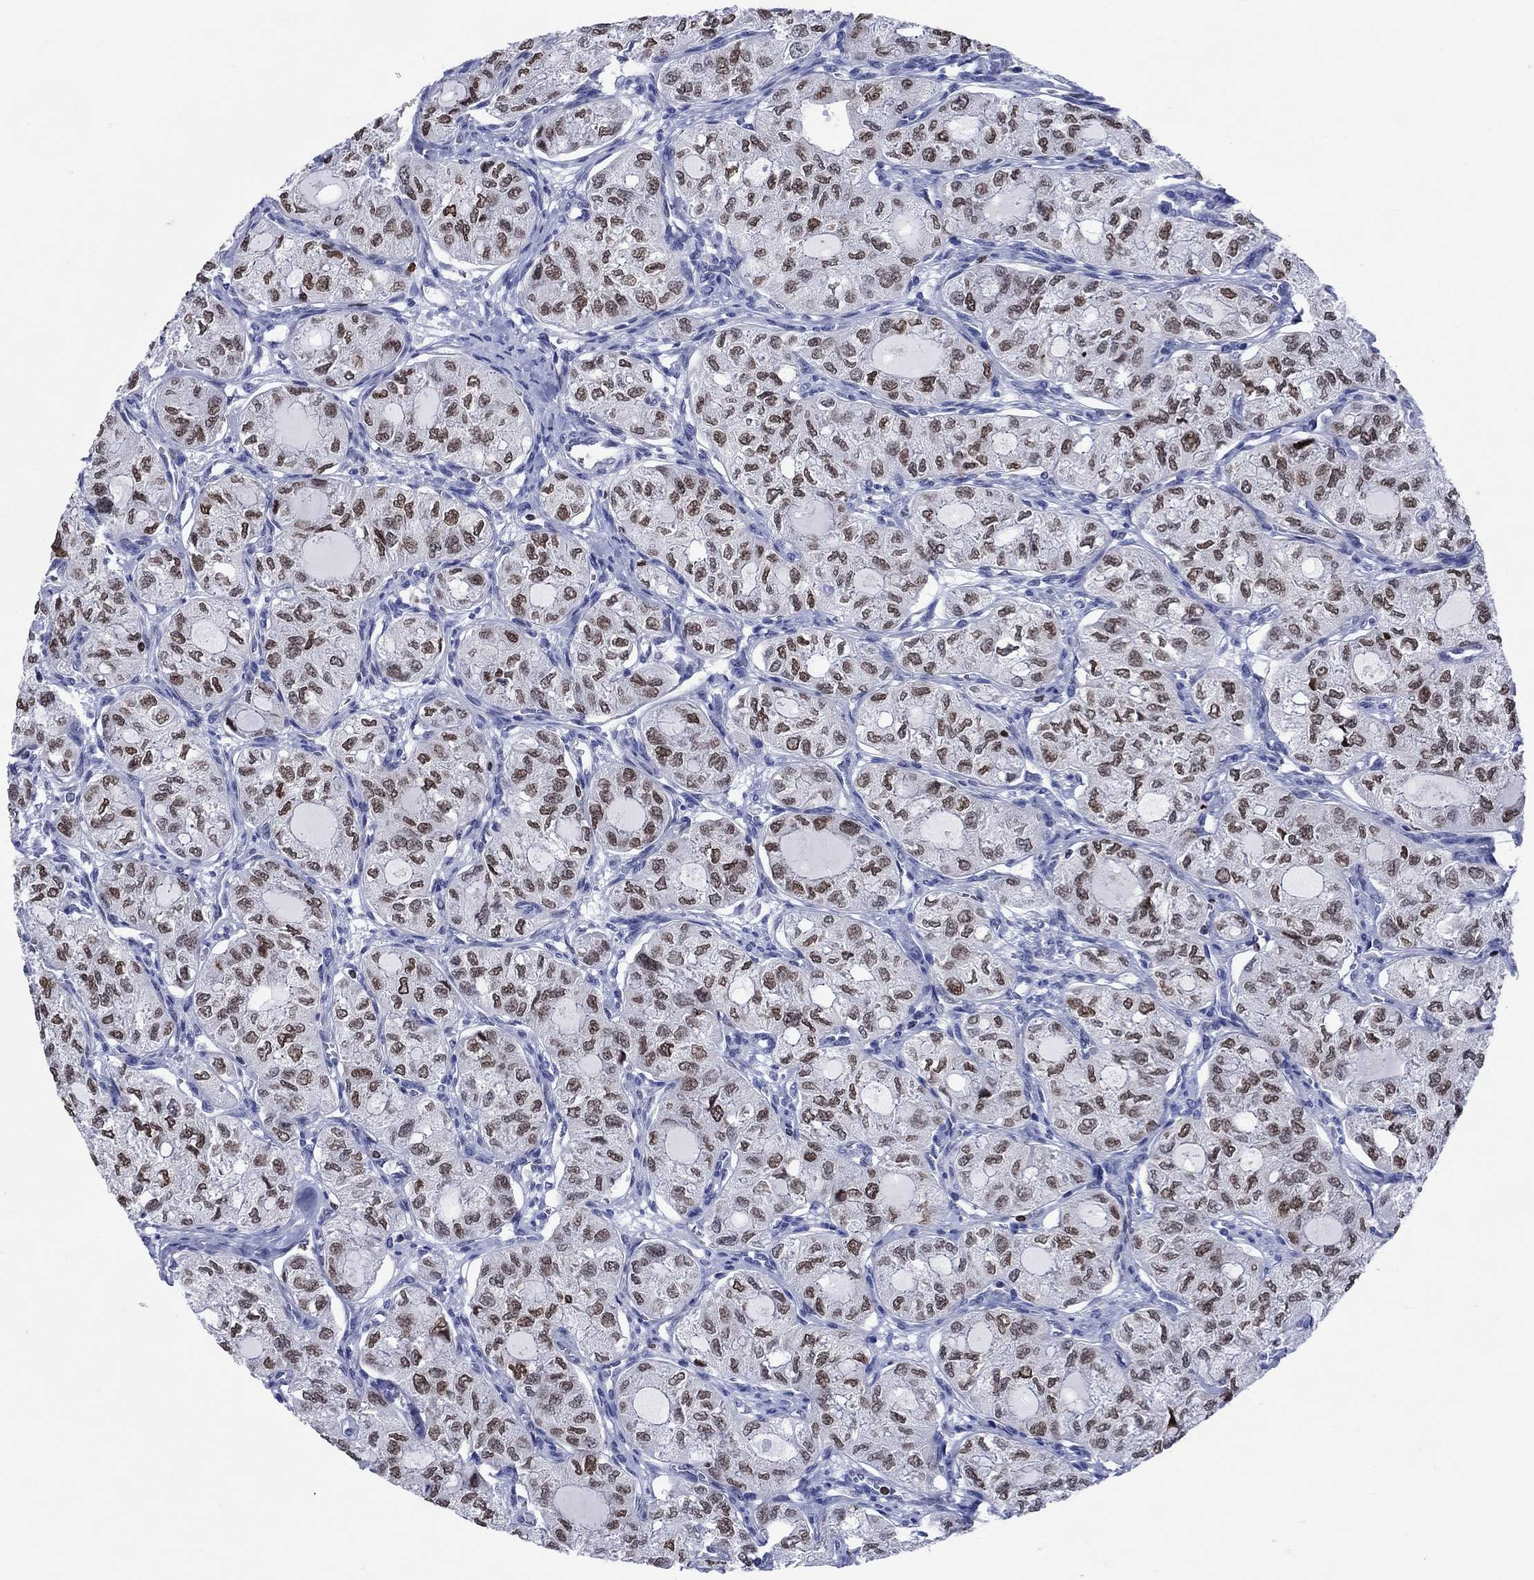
{"staining": {"intensity": "weak", "quantity": "25%-75%", "location": "nuclear"}, "tissue": "thyroid cancer", "cell_type": "Tumor cells", "image_type": "cancer", "snomed": [{"axis": "morphology", "description": "Follicular adenoma carcinoma, NOS"}, {"axis": "topography", "description": "Thyroid gland"}], "caption": "About 25%-75% of tumor cells in follicular adenoma carcinoma (thyroid) demonstrate weak nuclear protein staining as visualized by brown immunohistochemical staining.", "gene": "HMGA1", "patient": {"sex": "male", "age": 75}}